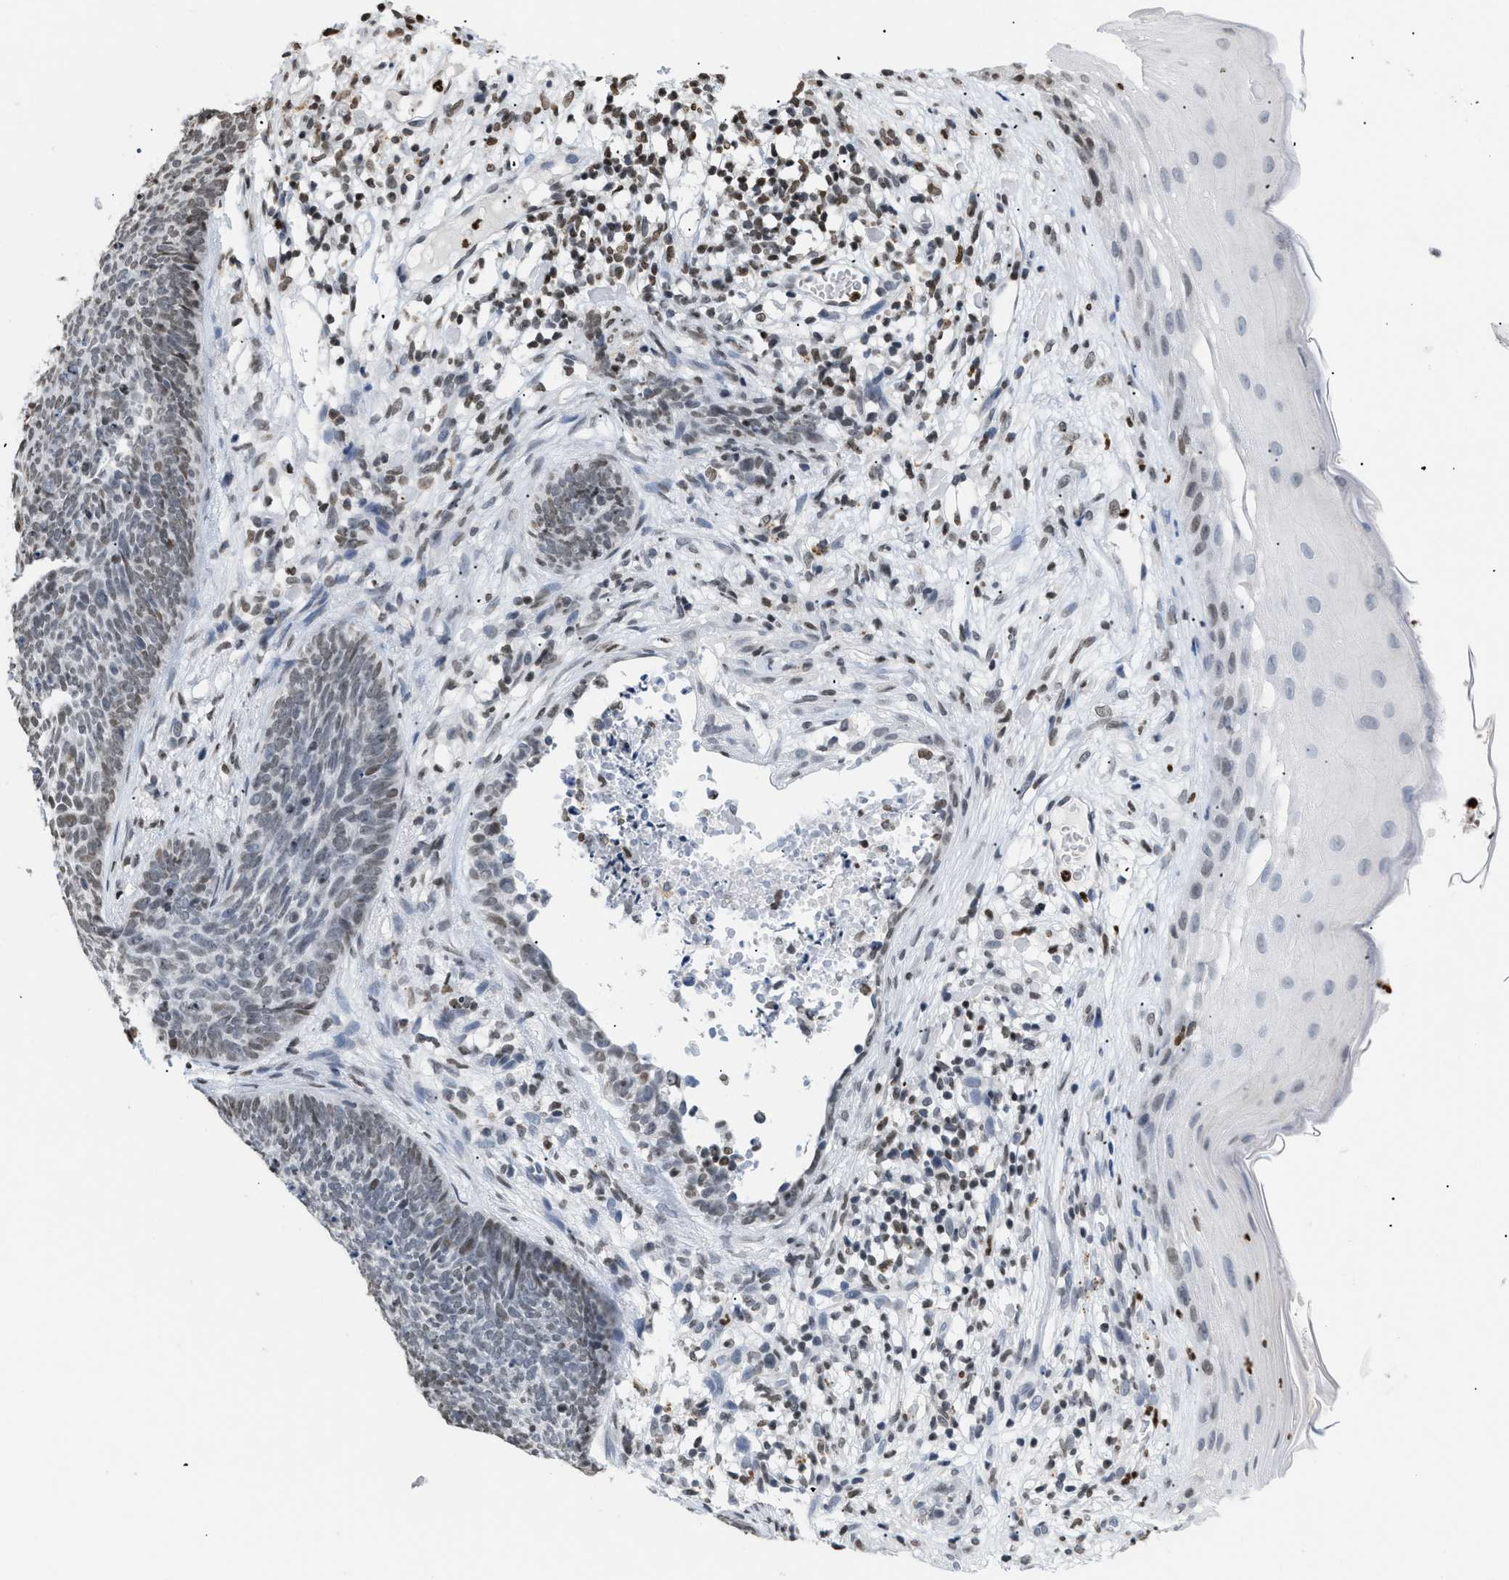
{"staining": {"intensity": "weak", "quantity": ">75%", "location": "nuclear"}, "tissue": "skin cancer", "cell_type": "Tumor cells", "image_type": "cancer", "snomed": [{"axis": "morphology", "description": "Basal cell carcinoma"}, {"axis": "topography", "description": "Skin"}], "caption": "Skin cancer (basal cell carcinoma) stained with a brown dye reveals weak nuclear positive expression in approximately >75% of tumor cells.", "gene": "HMGN2", "patient": {"sex": "female", "age": 70}}